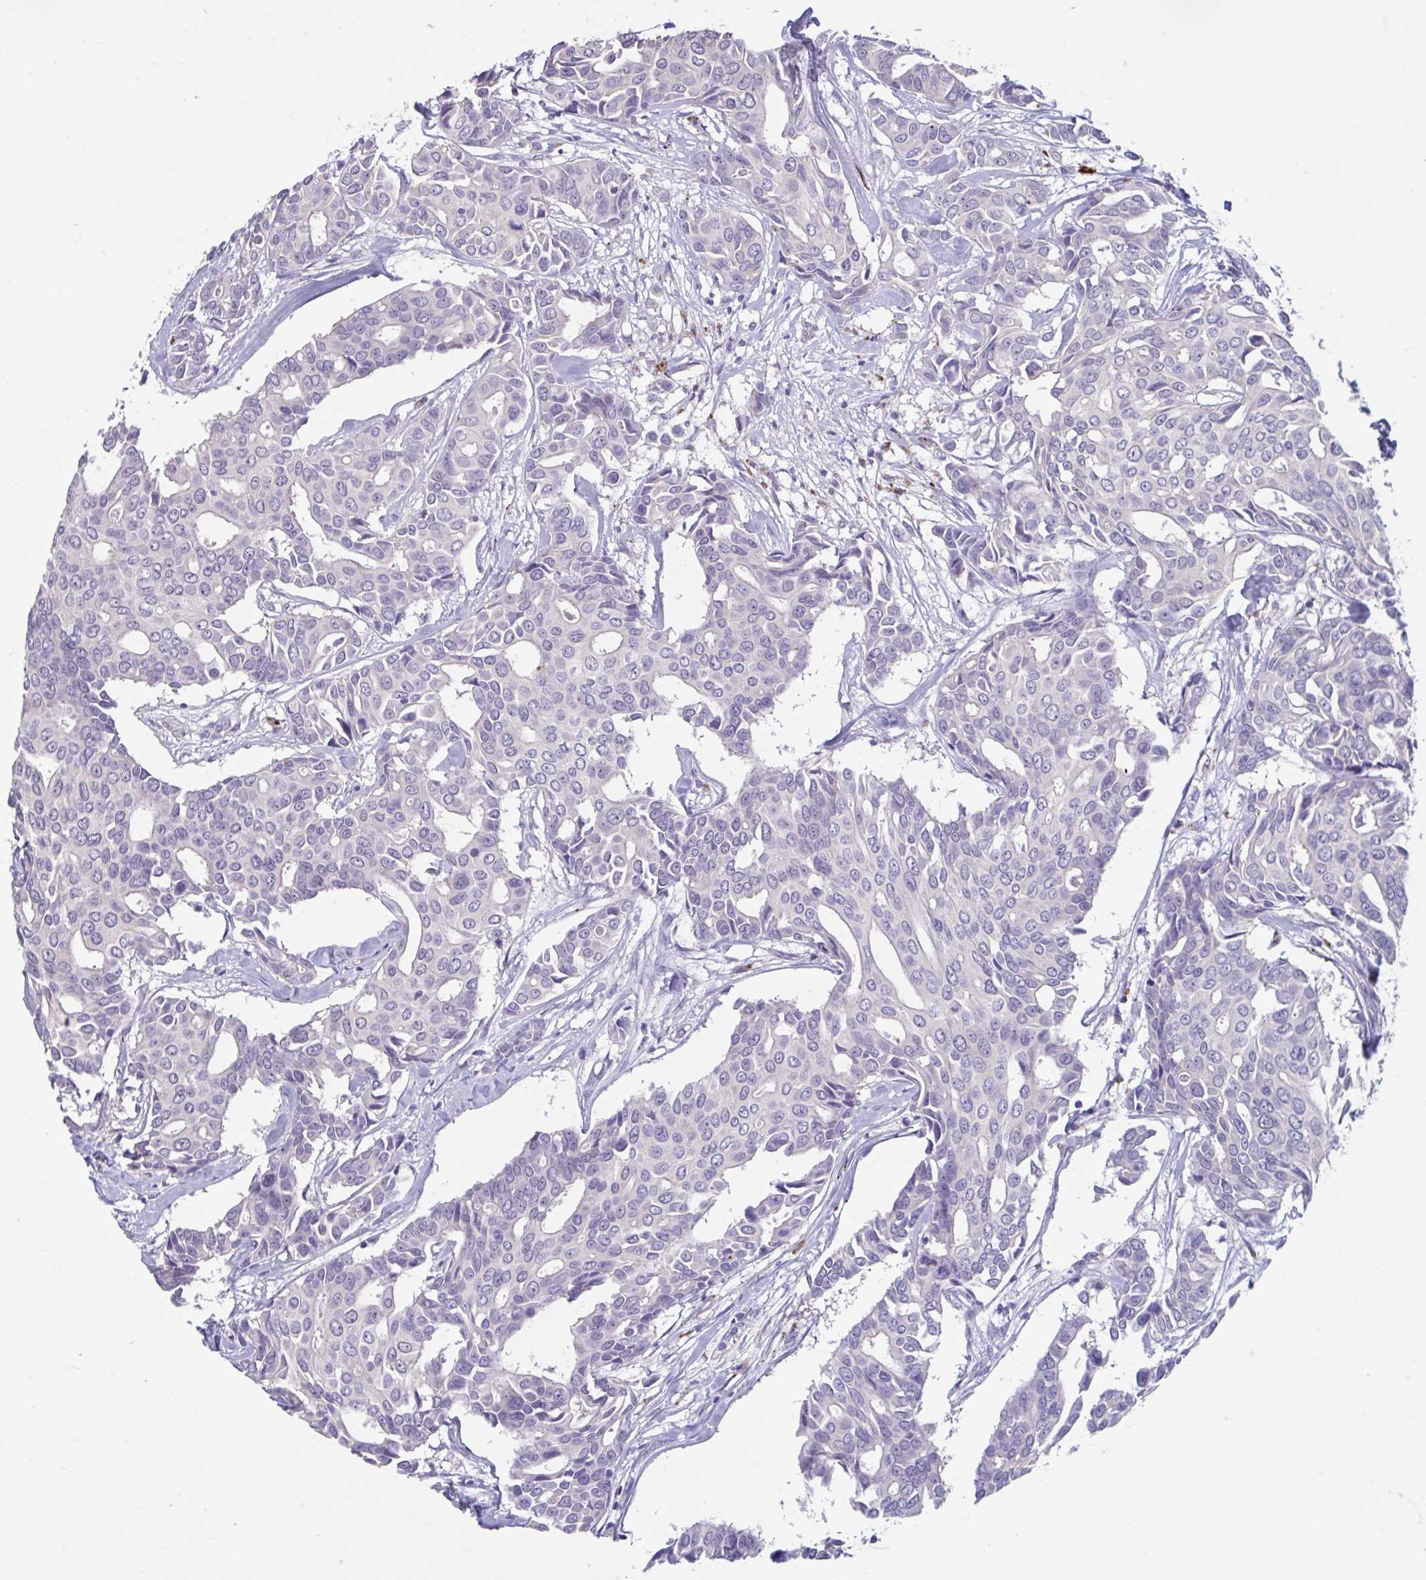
{"staining": {"intensity": "negative", "quantity": "none", "location": "none"}, "tissue": "breast cancer", "cell_type": "Tumor cells", "image_type": "cancer", "snomed": [{"axis": "morphology", "description": "Duct carcinoma"}, {"axis": "topography", "description": "Breast"}], "caption": "There is no significant expression in tumor cells of breast cancer (intraductal carcinoma).", "gene": "GPR162", "patient": {"sex": "female", "age": 54}}